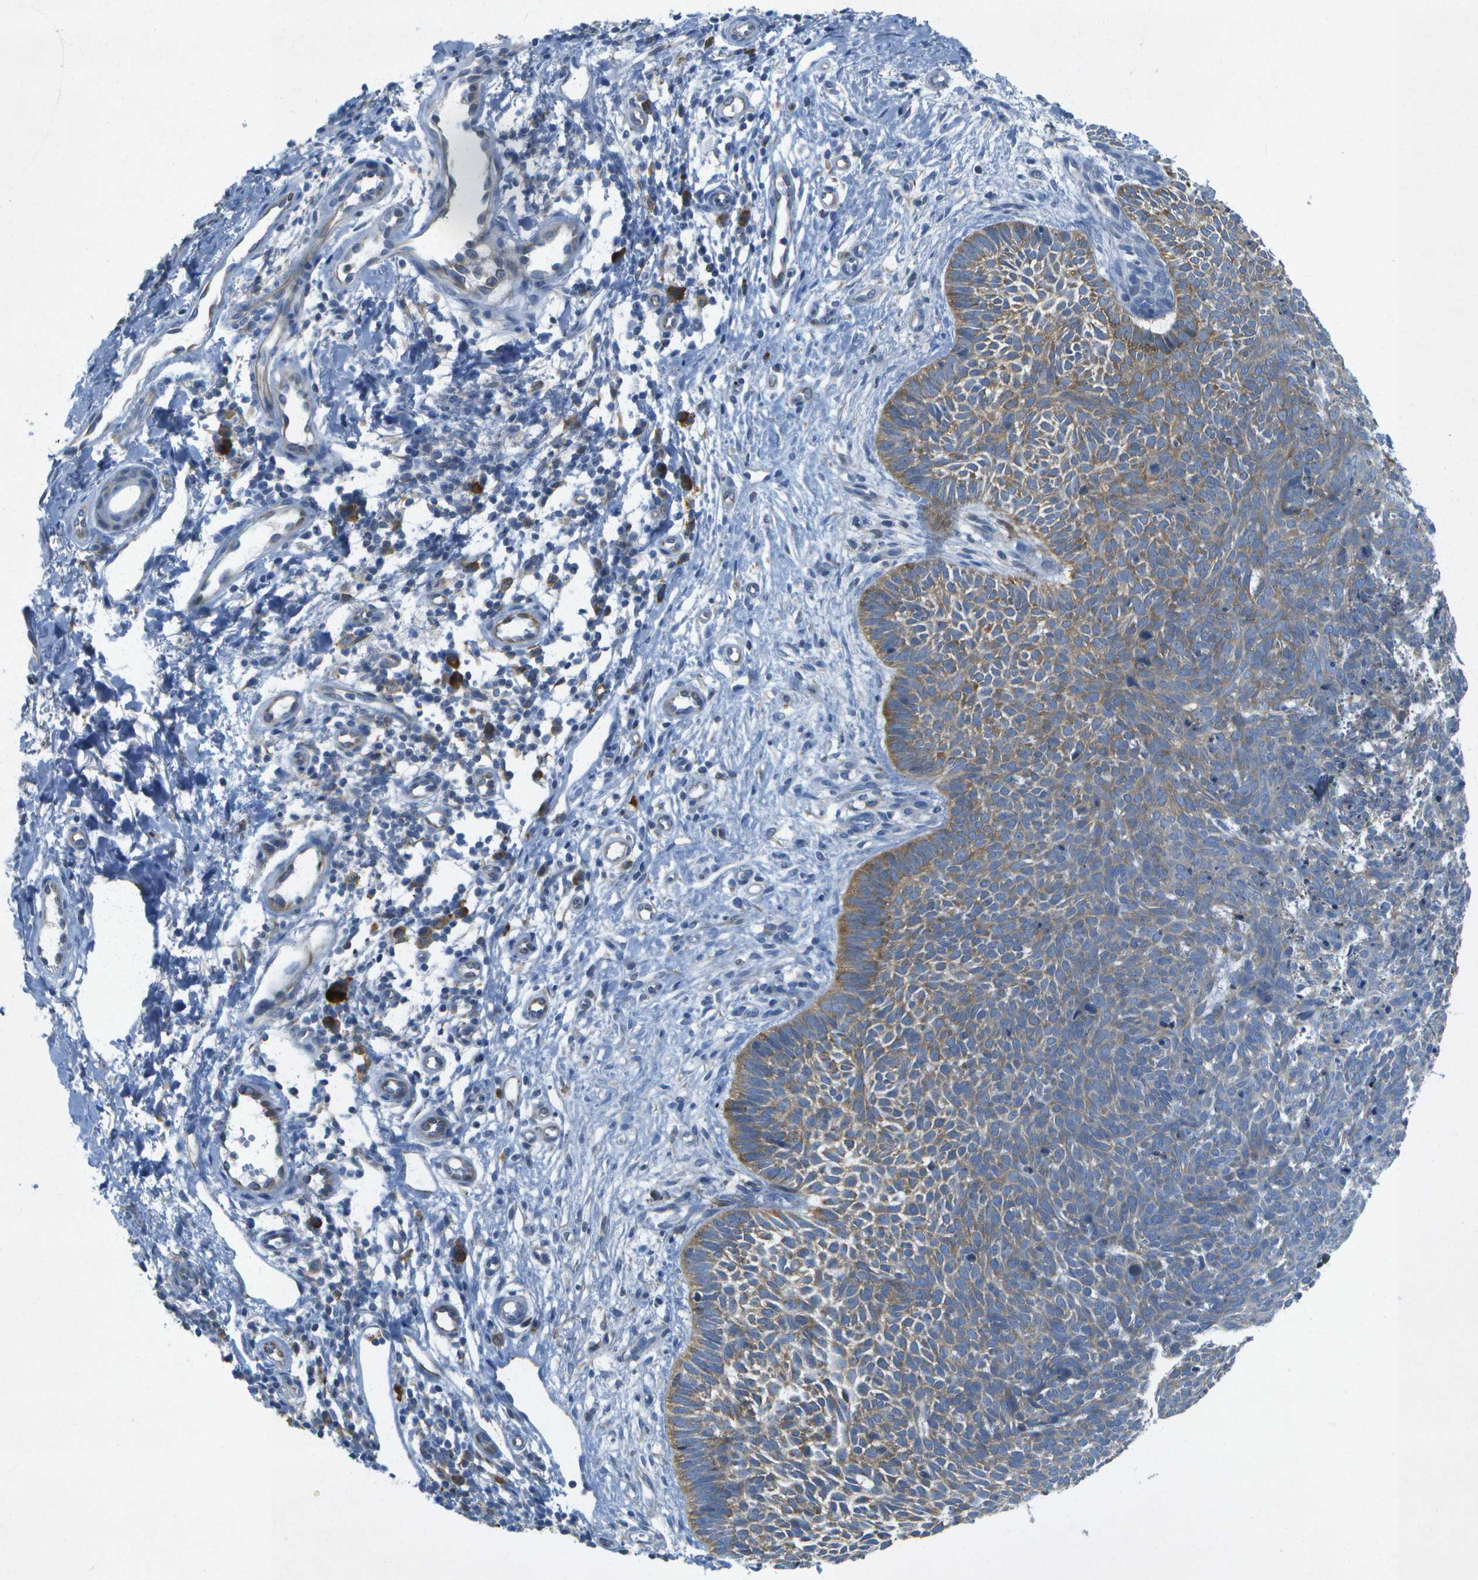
{"staining": {"intensity": "weak", "quantity": "<25%", "location": "cytoplasmic/membranous"}, "tissue": "skin cancer", "cell_type": "Tumor cells", "image_type": "cancer", "snomed": [{"axis": "morphology", "description": "Basal cell carcinoma"}, {"axis": "topography", "description": "Skin"}], "caption": "Skin cancer (basal cell carcinoma) was stained to show a protein in brown. There is no significant staining in tumor cells.", "gene": "WNK2", "patient": {"sex": "male", "age": 60}}